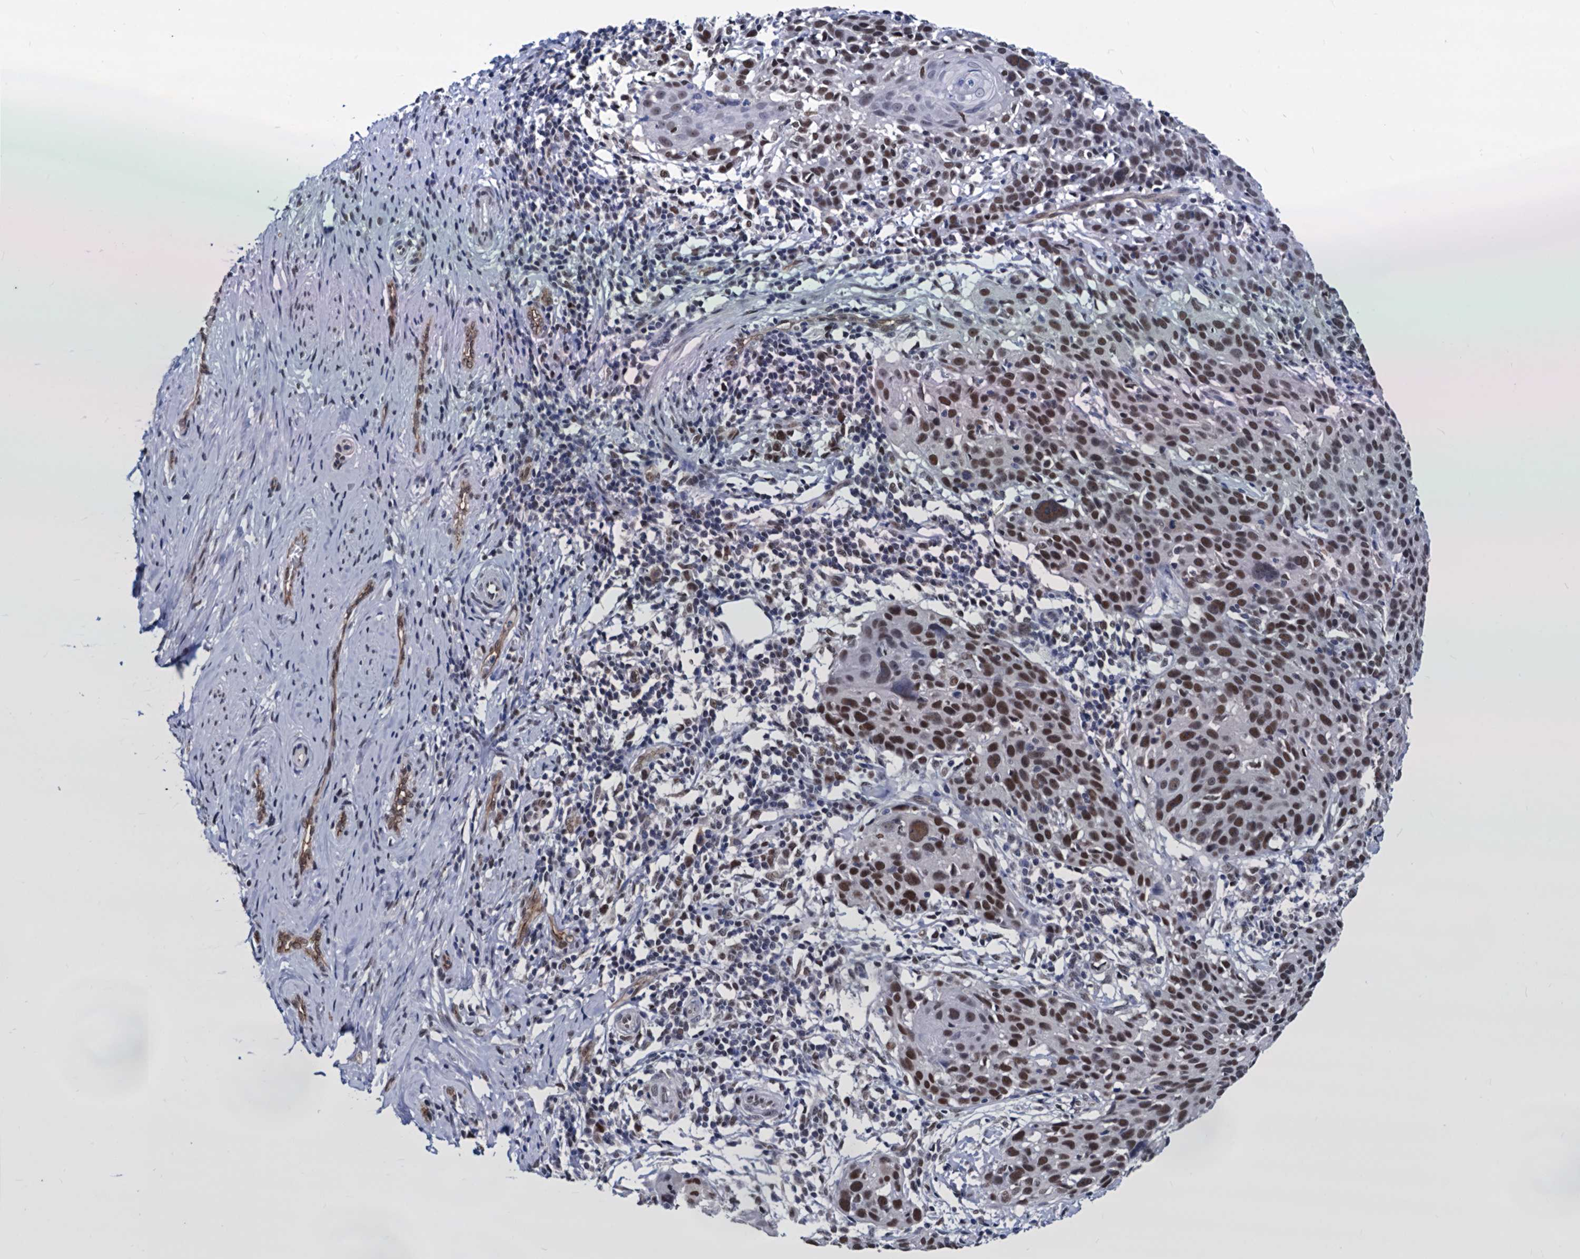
{"staining": {"intensity": "strong", "quantity": ">75%", "location": "nuclear"}, "tissue": "cervical cancer", "cell_type": "Tumor cells", "image_type": "cancer", "snomed": [{"axis": "morphology", "description": "Squamous cell carcinoma, NOS"}, {"axis": "topography", "description": "Cervix"}], "caption": "Immunohistochemical staining of human squamous cell carcinoma (cervical) displays high levels of strong nuclear protein positivity in about >75% of tumor cells.", "gene": "GALNT11", "patient": {"sex": "female", "age": 50}}